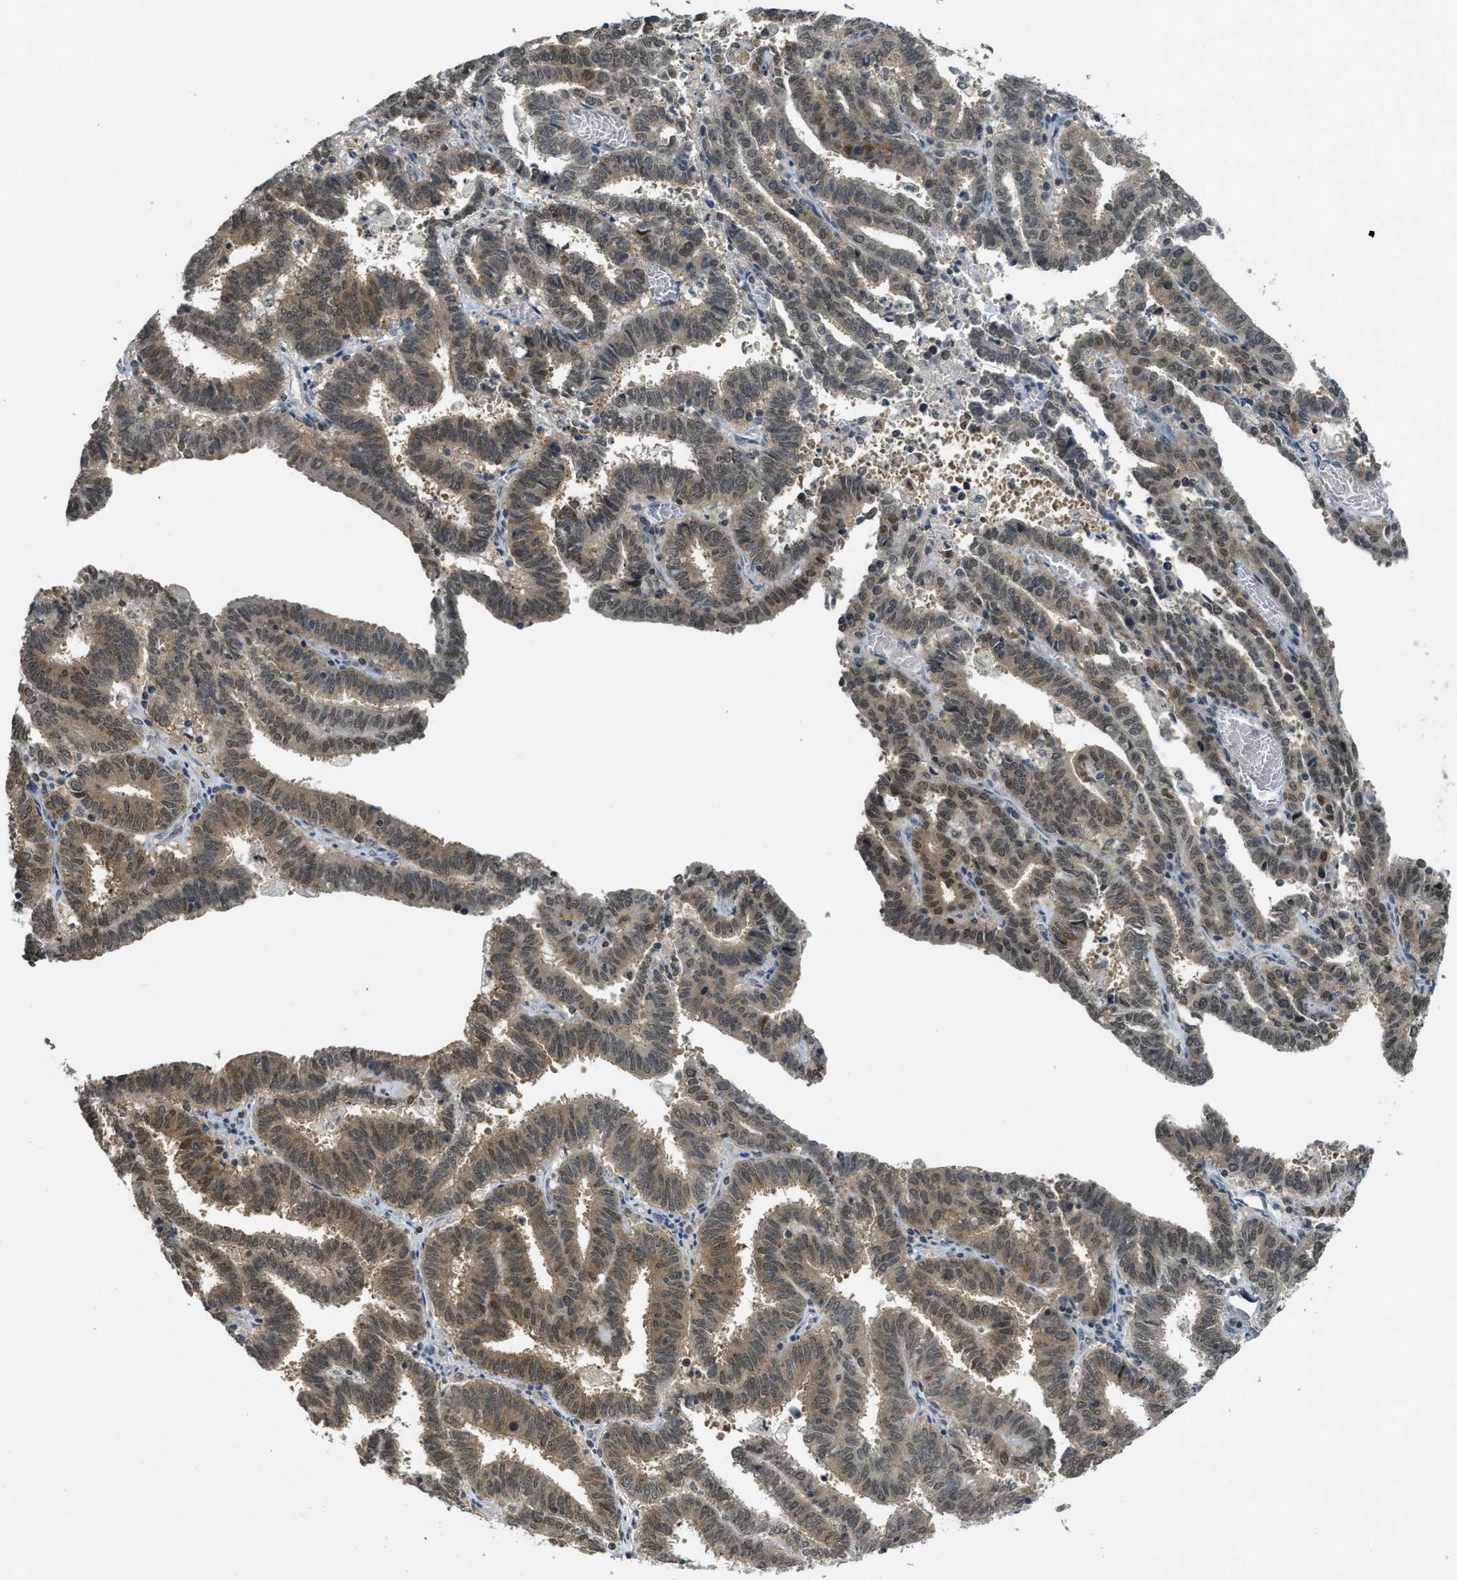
{"staining": {"intensity": "moderate", "quantity": ">75%", "location": "cytoplasmic/membranous,nuclear"}, "tissue": "endometrial cancer", "cell_type": "Tumor cells", "image_type": "cancer", "snomed": [{"axis": "morphology", "description": "Adenocarcinoma, NOS"}, {"axis": "topography", "description": "Uterus"}], "caption": "This image demonstrates IHC staining of human endometrial adenocarcinoma, with medium moderate cytoplasmic/membranous and nuclear positivity in about >75% of tumor cells.", "gene": "DNAJB1", "patient": {"sex": "female", "age": 83}}